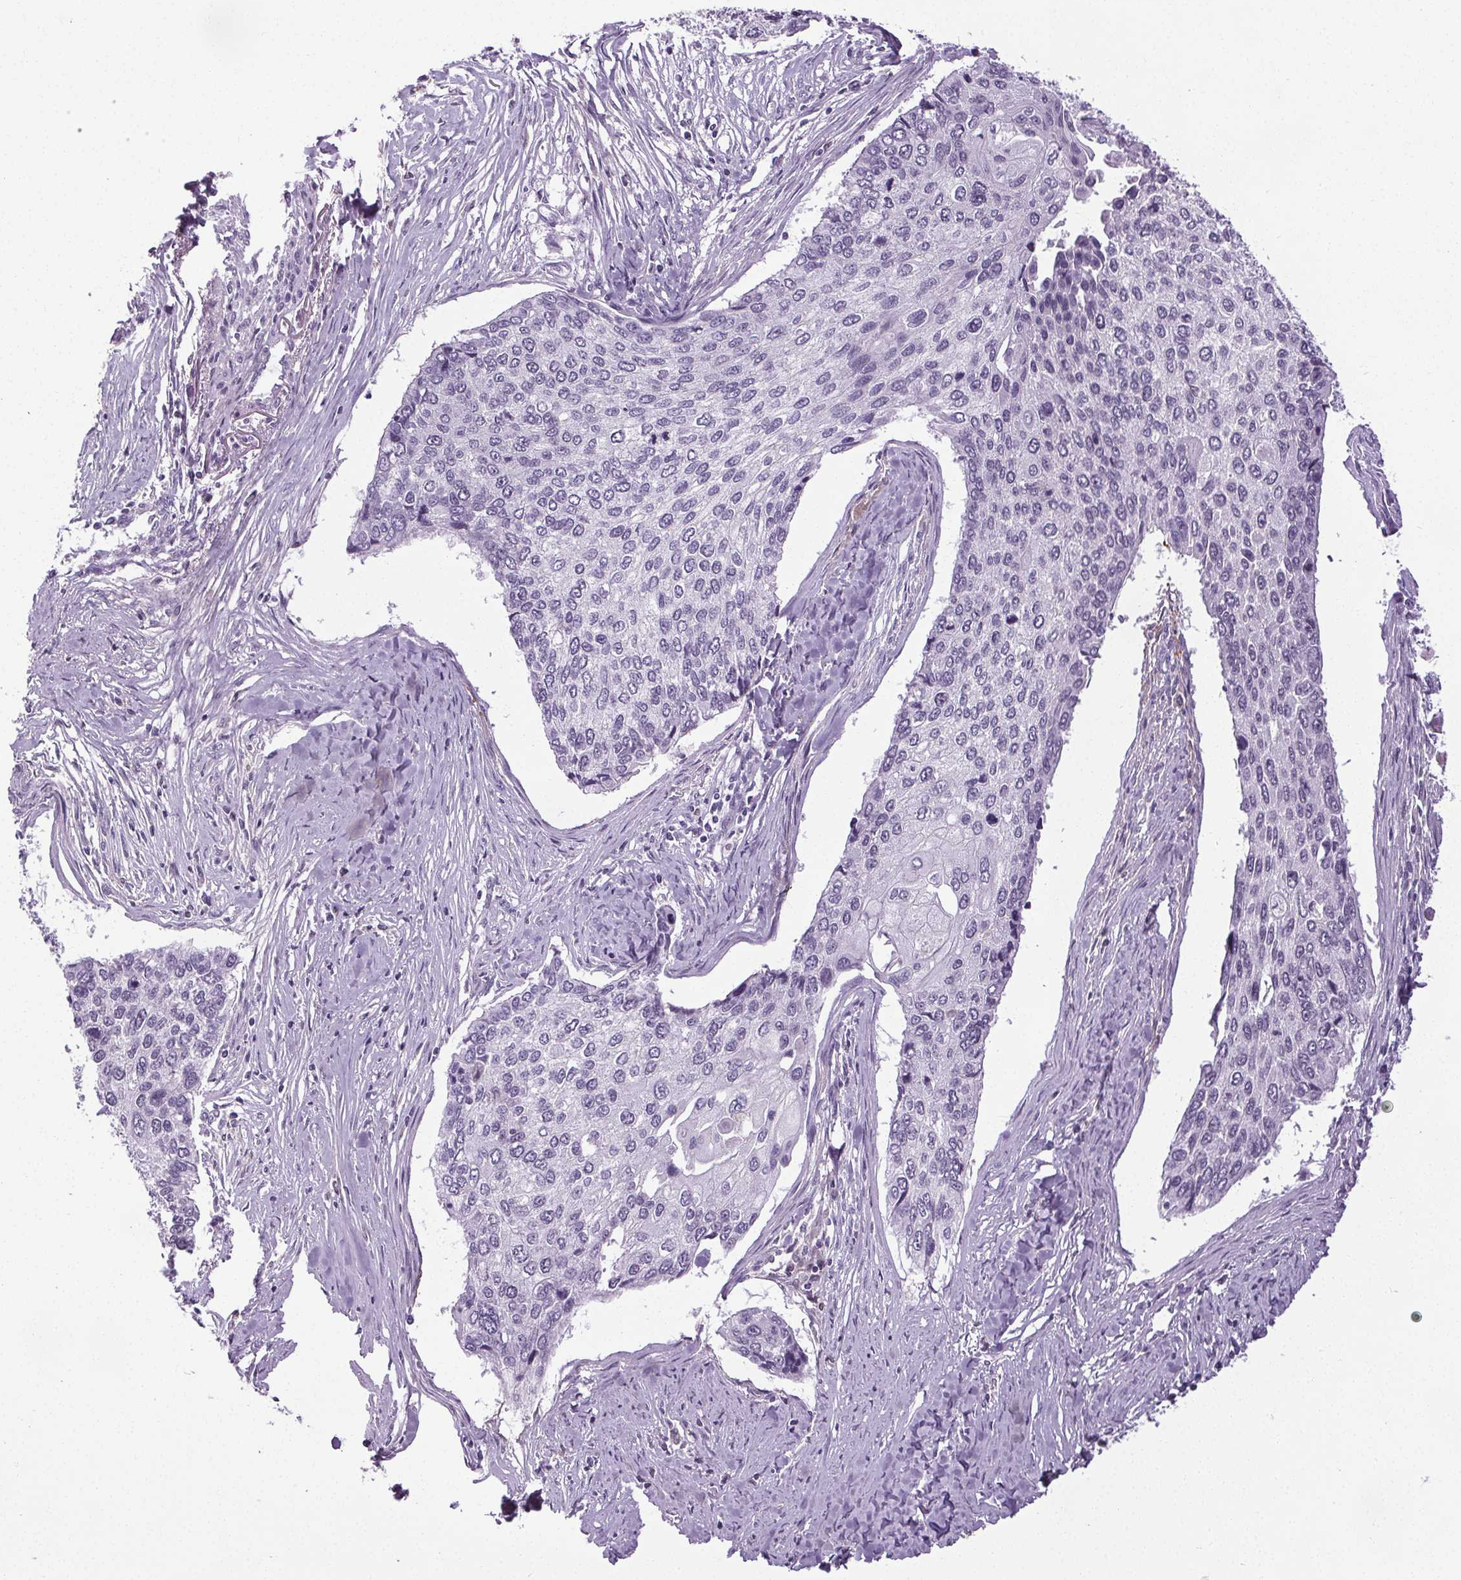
{"staining": {"intensity": "negative", "quantity": "none", "location": "none"}, "tissue": "lung cancer", "cell_type": "Tumor cells", "image_type": "cancer", "snomed": [{"axis": "morphology", "description": "Squamous cell carcinoma, NOS"}, {"axis": "morphology", "description": "Squamous cell carcinoma, metastatic, NOS"}, {"axis": "topography", "description": "Lung"}], "caption": "Immunohistochemistry micrograph of neoplastic tissue: human metastatic squamous cell carcinoma (lung) stained with DAB shows no significant protein staining in tumor cells.", "gene": "TMEM240", "patient": {"sex": "male", "age": 63}}